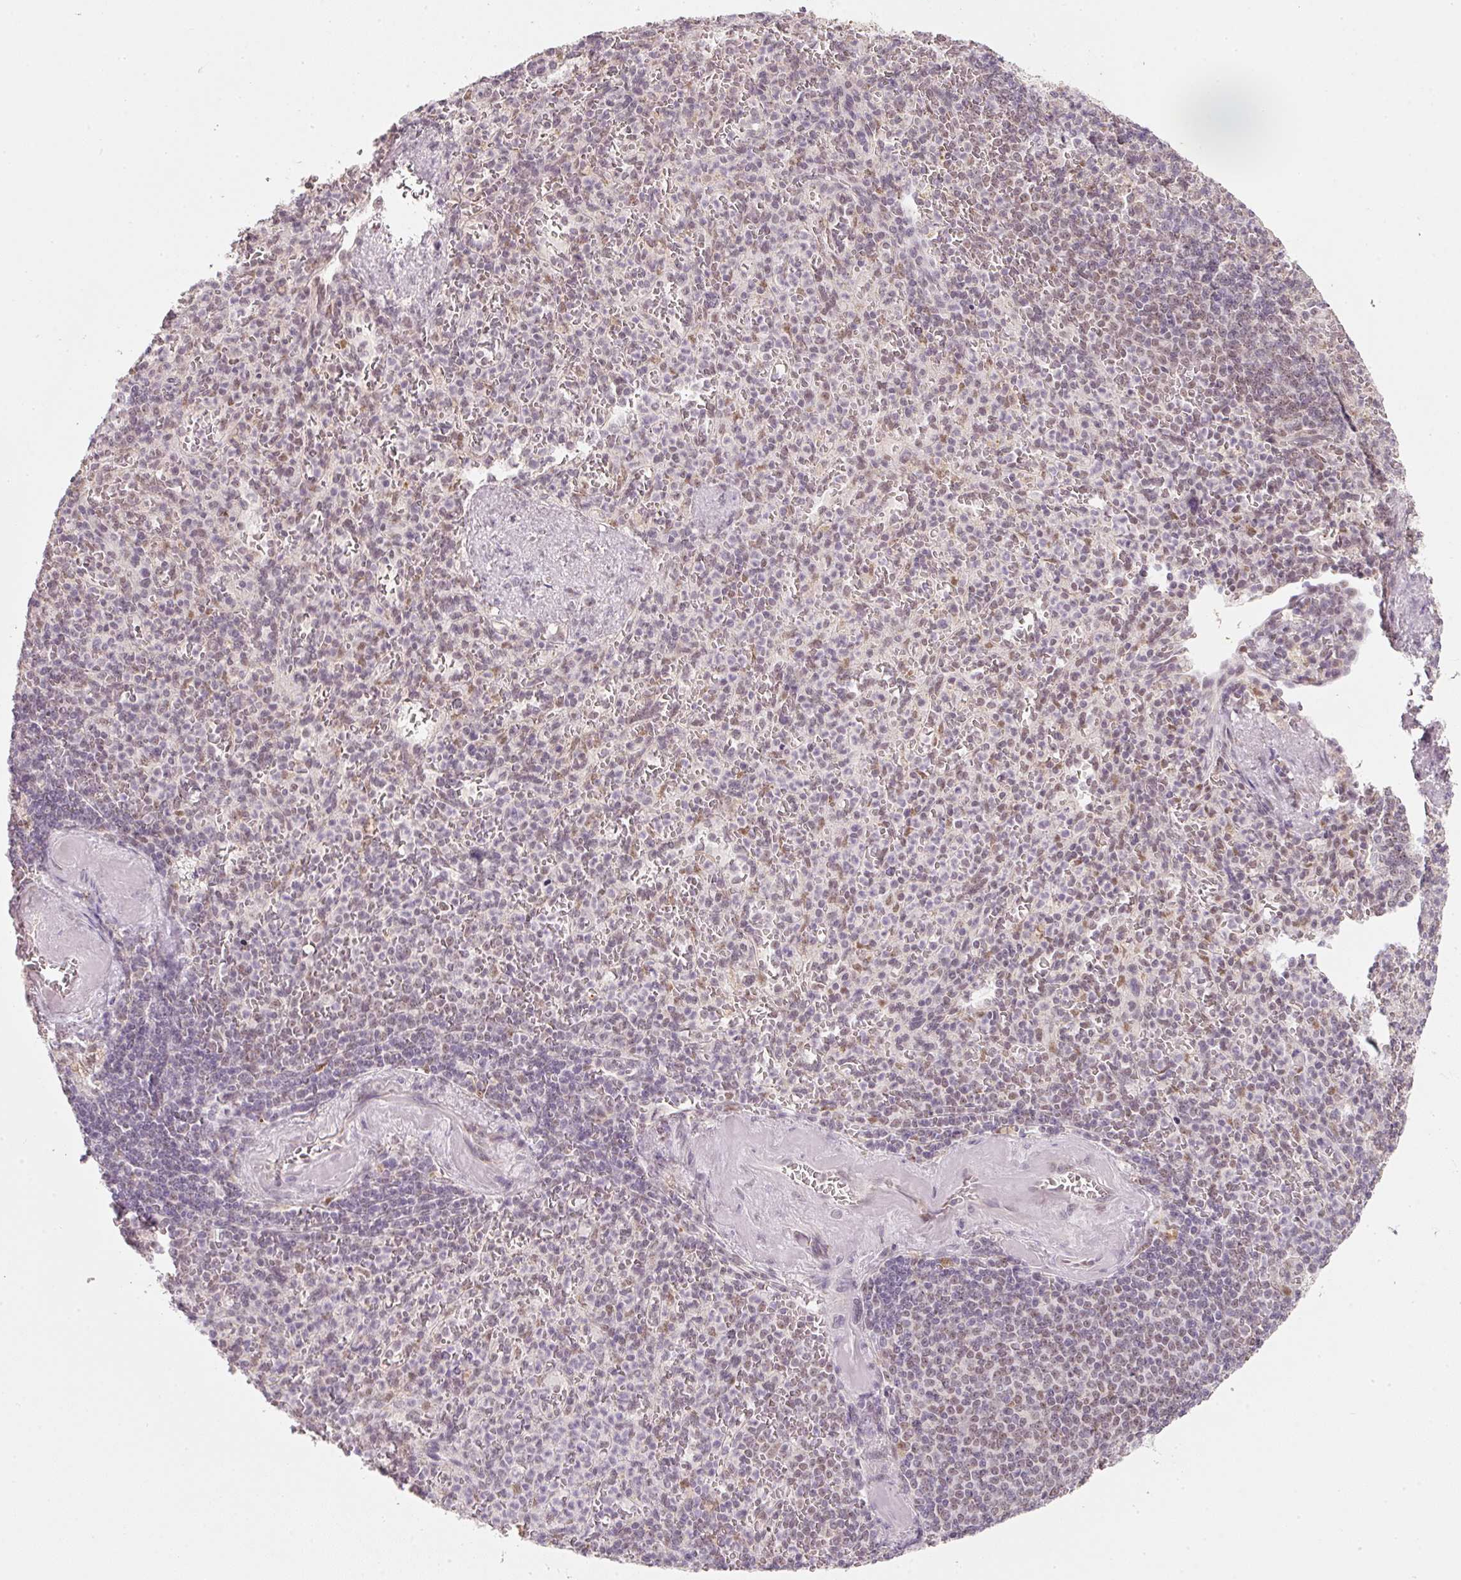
{"staining": {"intensity": "weak", "quantity": "<25%", "location": "nuclear"}, "tissue": "spleen", "cell_type": "Cells in red pulp", "image_type": "normal", "snomed": [{"axis": "morphology", "description": "Normal tissue, NOS"}, {"axis": "topography", "description": "Spleen"}], "caption": "Immunohistochemistry of normal spleen shows no staining in cells in red pulp. (Brightfield microscopy of DAB immunohistochemistry at high magnification).", "gene": "FSTL3", "patient": {"sex": "female", "age": 74}}